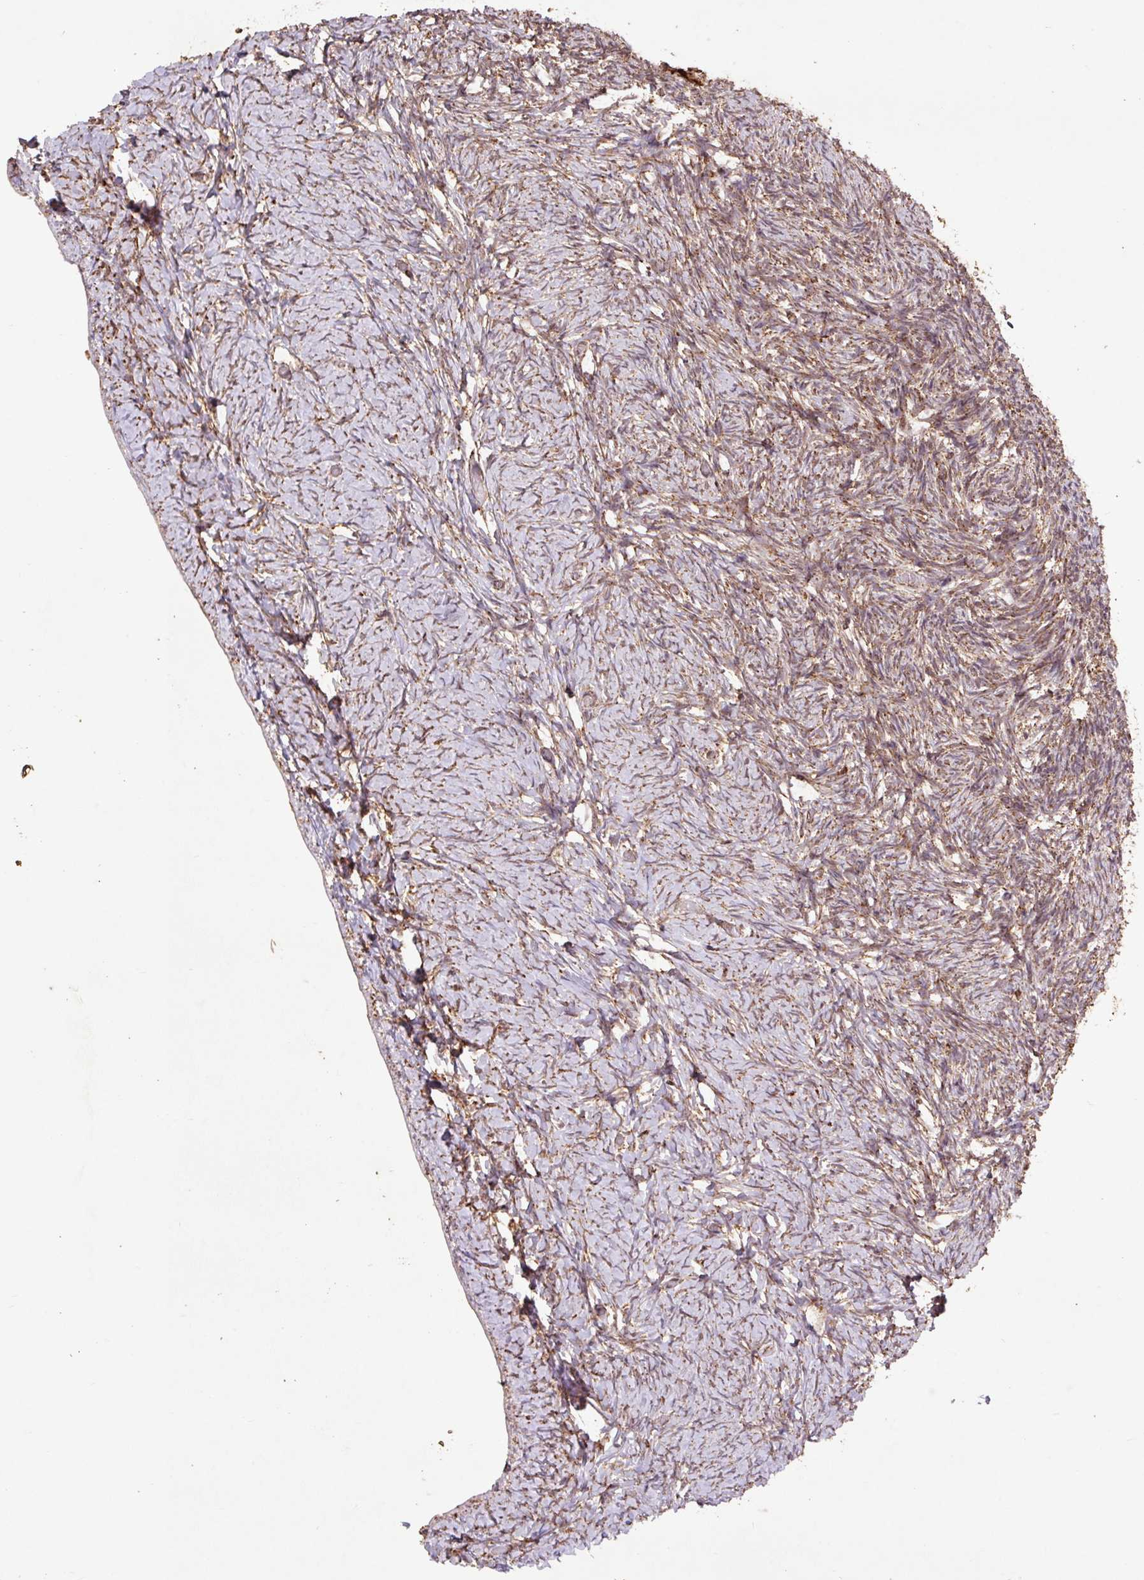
{"staining": {"intensity": "strong", "quantity": ">75%", "location": "cytoplasmic/membranous"}, "tissue": "ovary", "cell_type": "Follicle cells", "image_type": "normal", "snomed": [{"axis": "morphology", "description": "Normal tissue, NOS"}, {"axis": "topography", "description": "Ovary"}], "caption": "Ovary stained with IHC displays strong cytoplasmic/membranous staining in approximately >75% of follicle cells.", "gene": "ATP5F1A", "patient": {"sex": "female", "age": 39}}